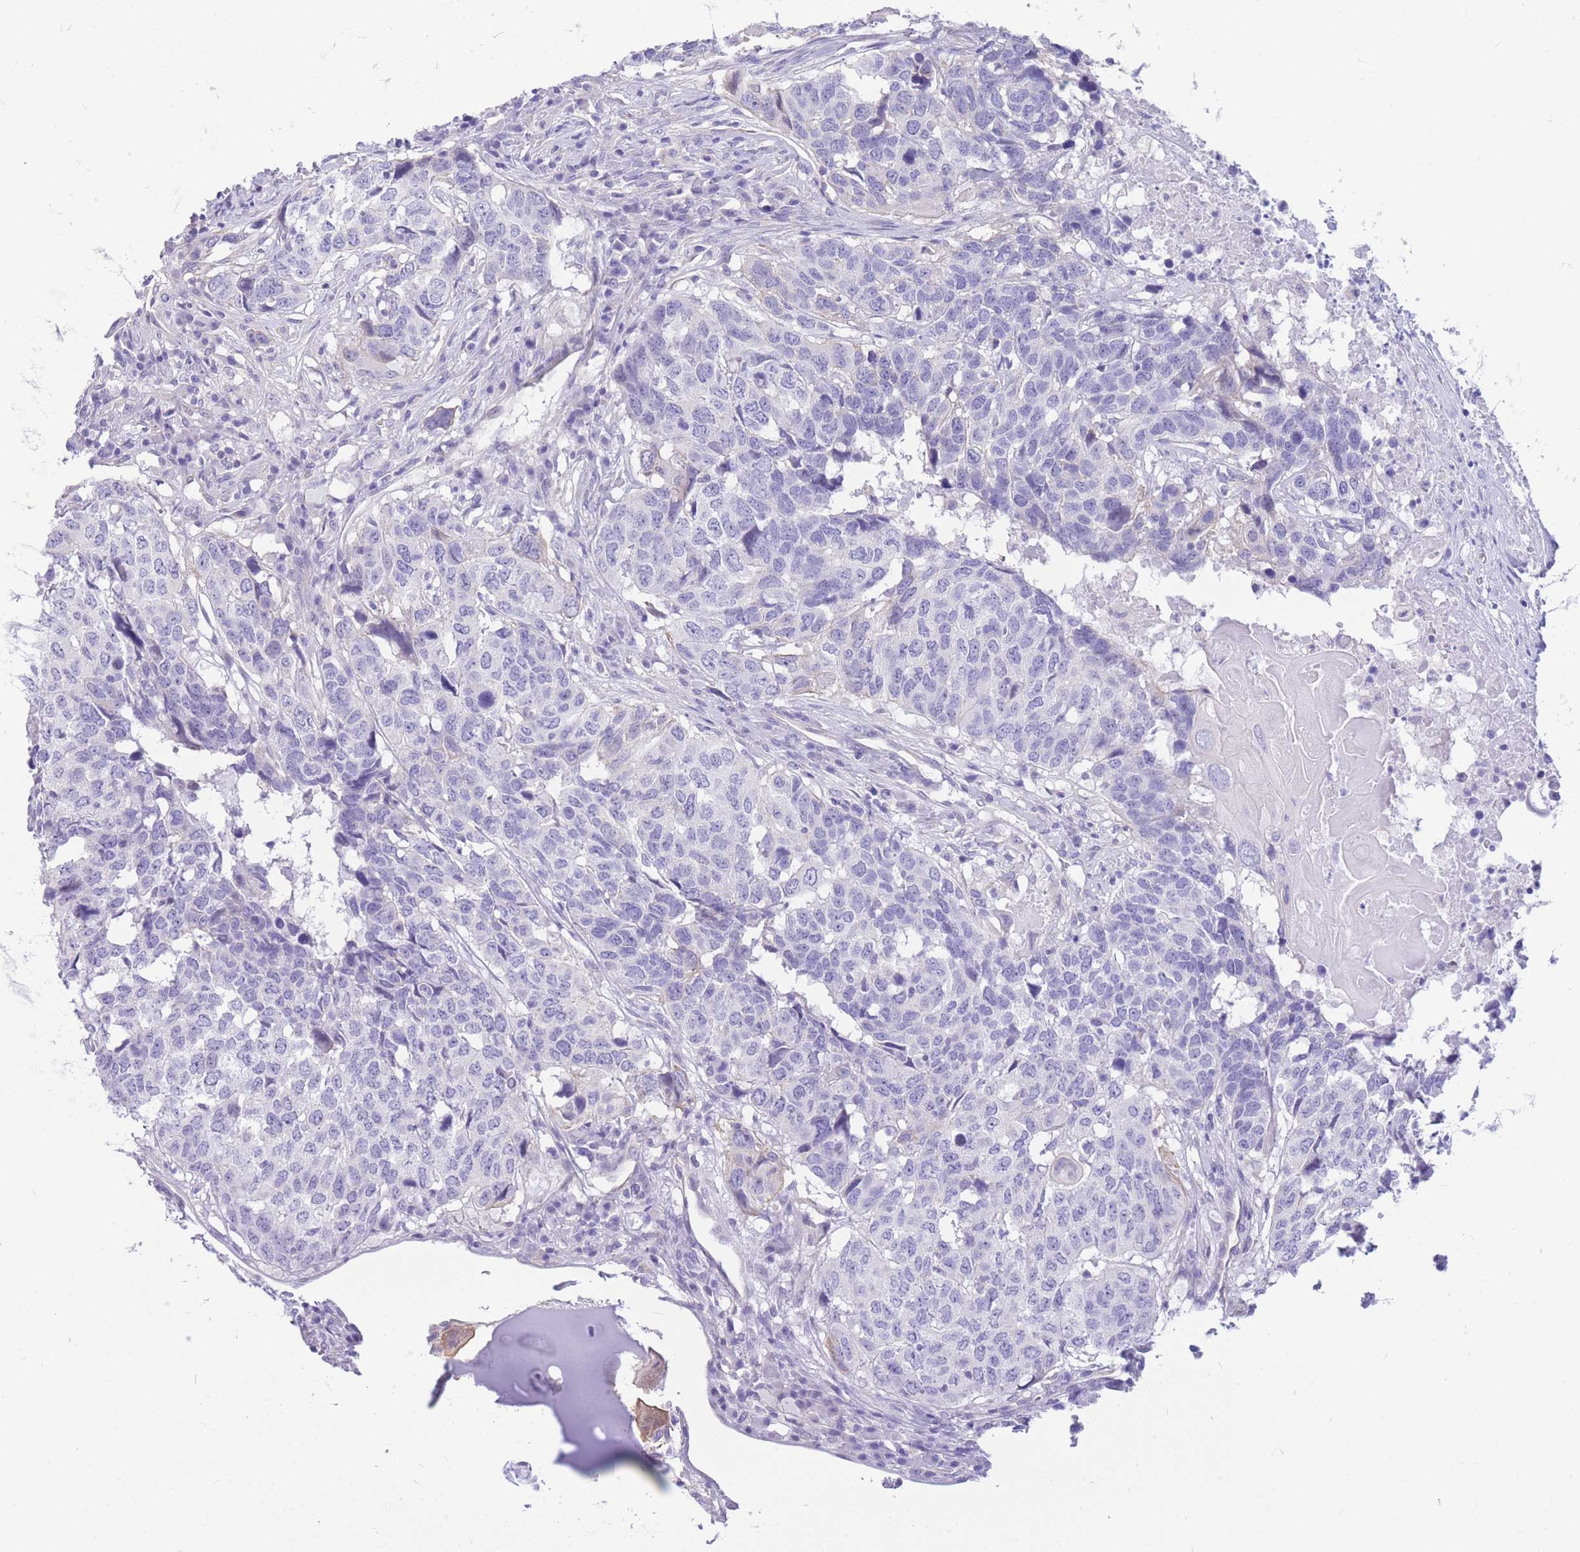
{"staining": {"intensity": "negative", "quantity": "none", "location": "none"}, "tissue": "head and neck cancer", "cell_type": "Tumor cells", "image_type": "cancer", "snomed": [{"axis": "morphology", "description": "Squamous cell carcinoma, NOS"}, {"axis": "topography", "description": "Head-Neck"}], "caption": "Immunohistochemistry histopathology image of neoplastic tissue: head and neck squamous cell carcinoma stained with DAB (3,3'-diaminobenzidine) demonstrates no significant protein staining in tumor cells.", "gene": "ZNF311", "patient": {"sex": "male", "age": 66}}